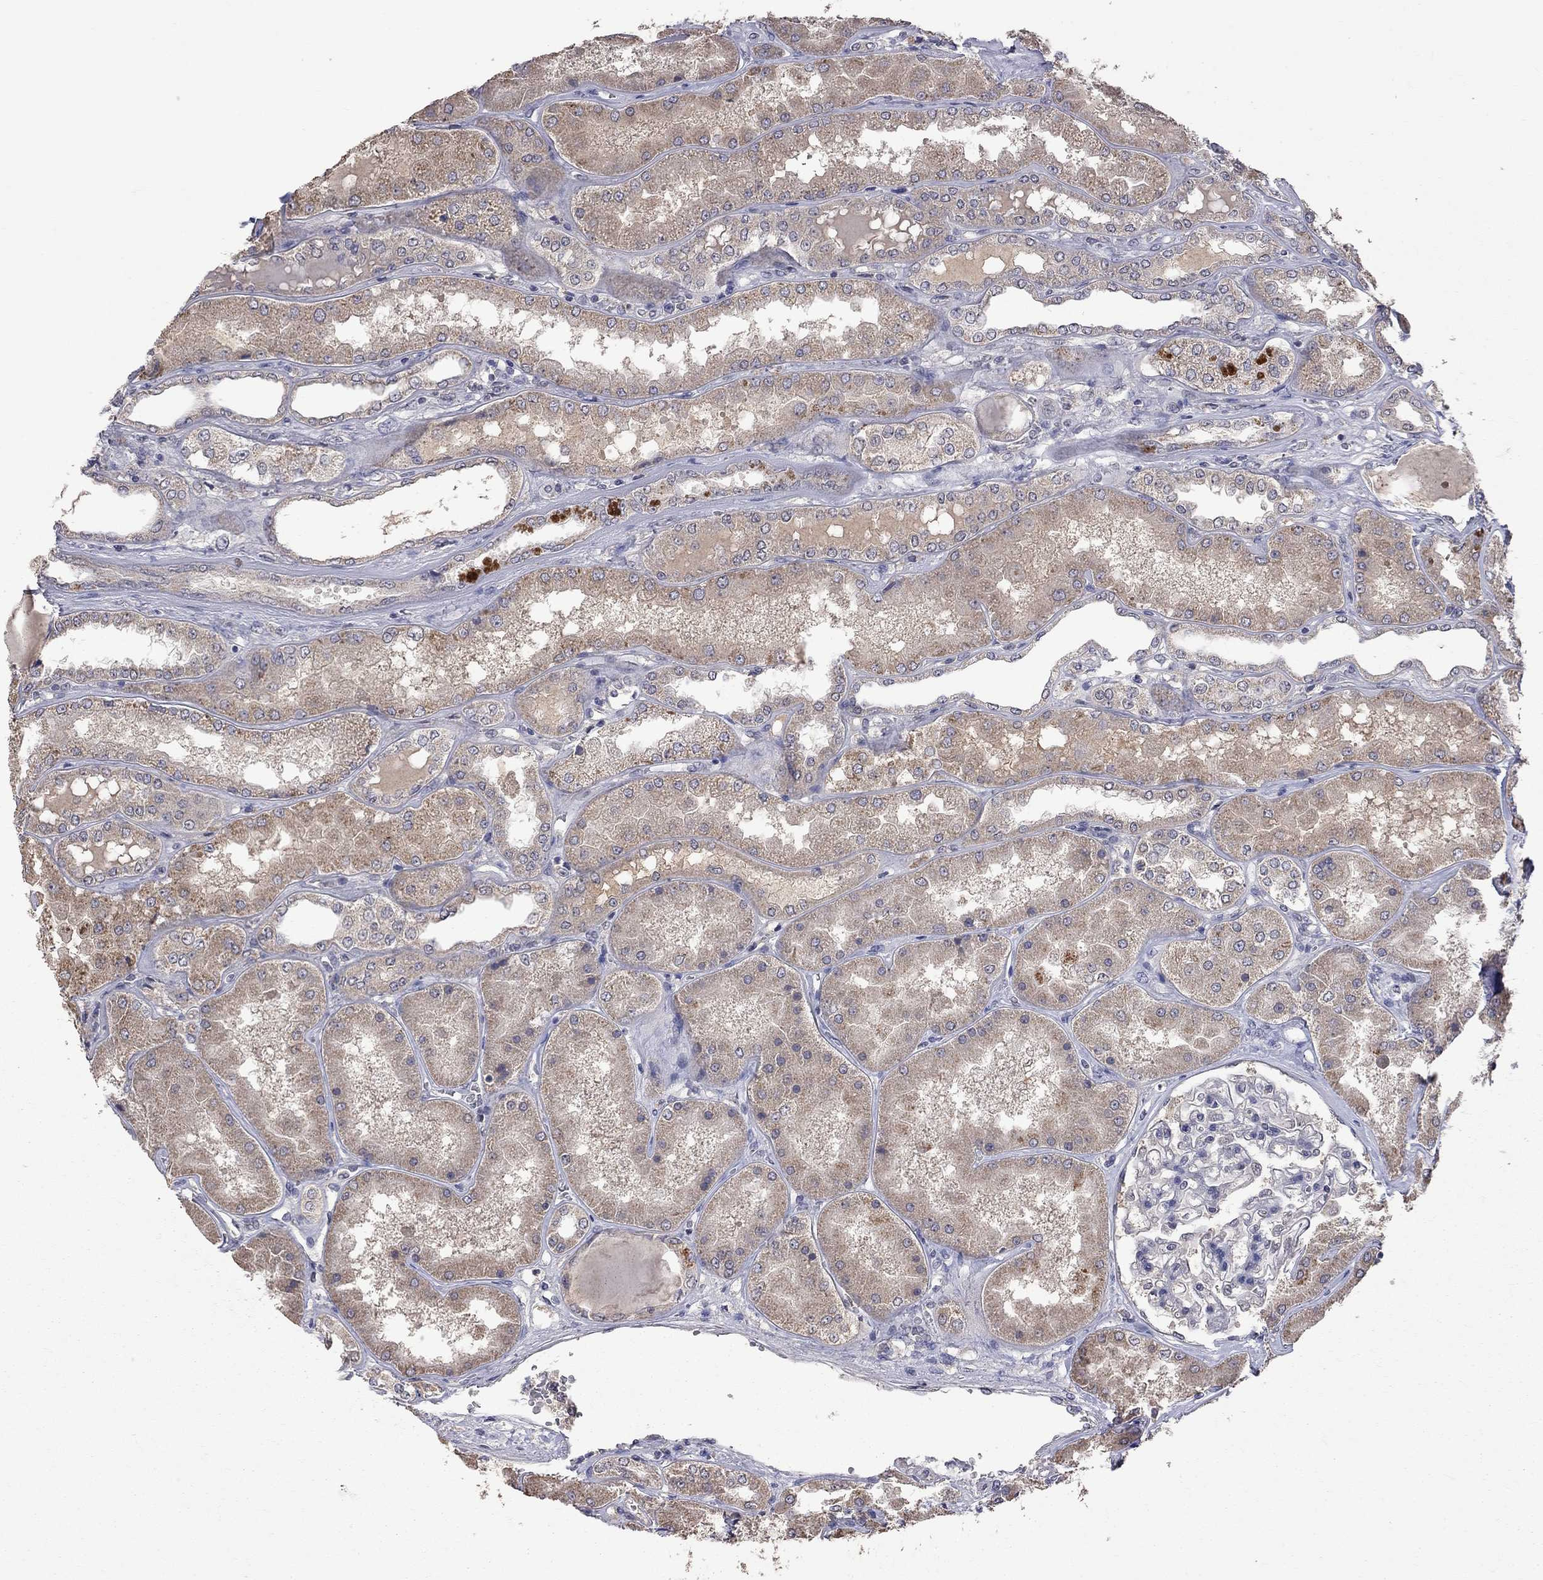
{"staining": {"intensity": "negative", "quantity": "none", "location": "none"}, "tissue": "kidney", "cell_type": "Cells in glomeruli", "image_type": "normal", "snomed": [{"axis": "morphology", "description": "Normal tissue, NOS"}, {"axis": "topography", "description": "Kidney"}], "caption": "IHC of benign kidney demonstrates no staining in cells in glomeruli. (DAB (3,3'-diaminobenzidine) IHC, high magnification).", "gene": "HTR6", "patient": {"sex": "female", "age": 56}}